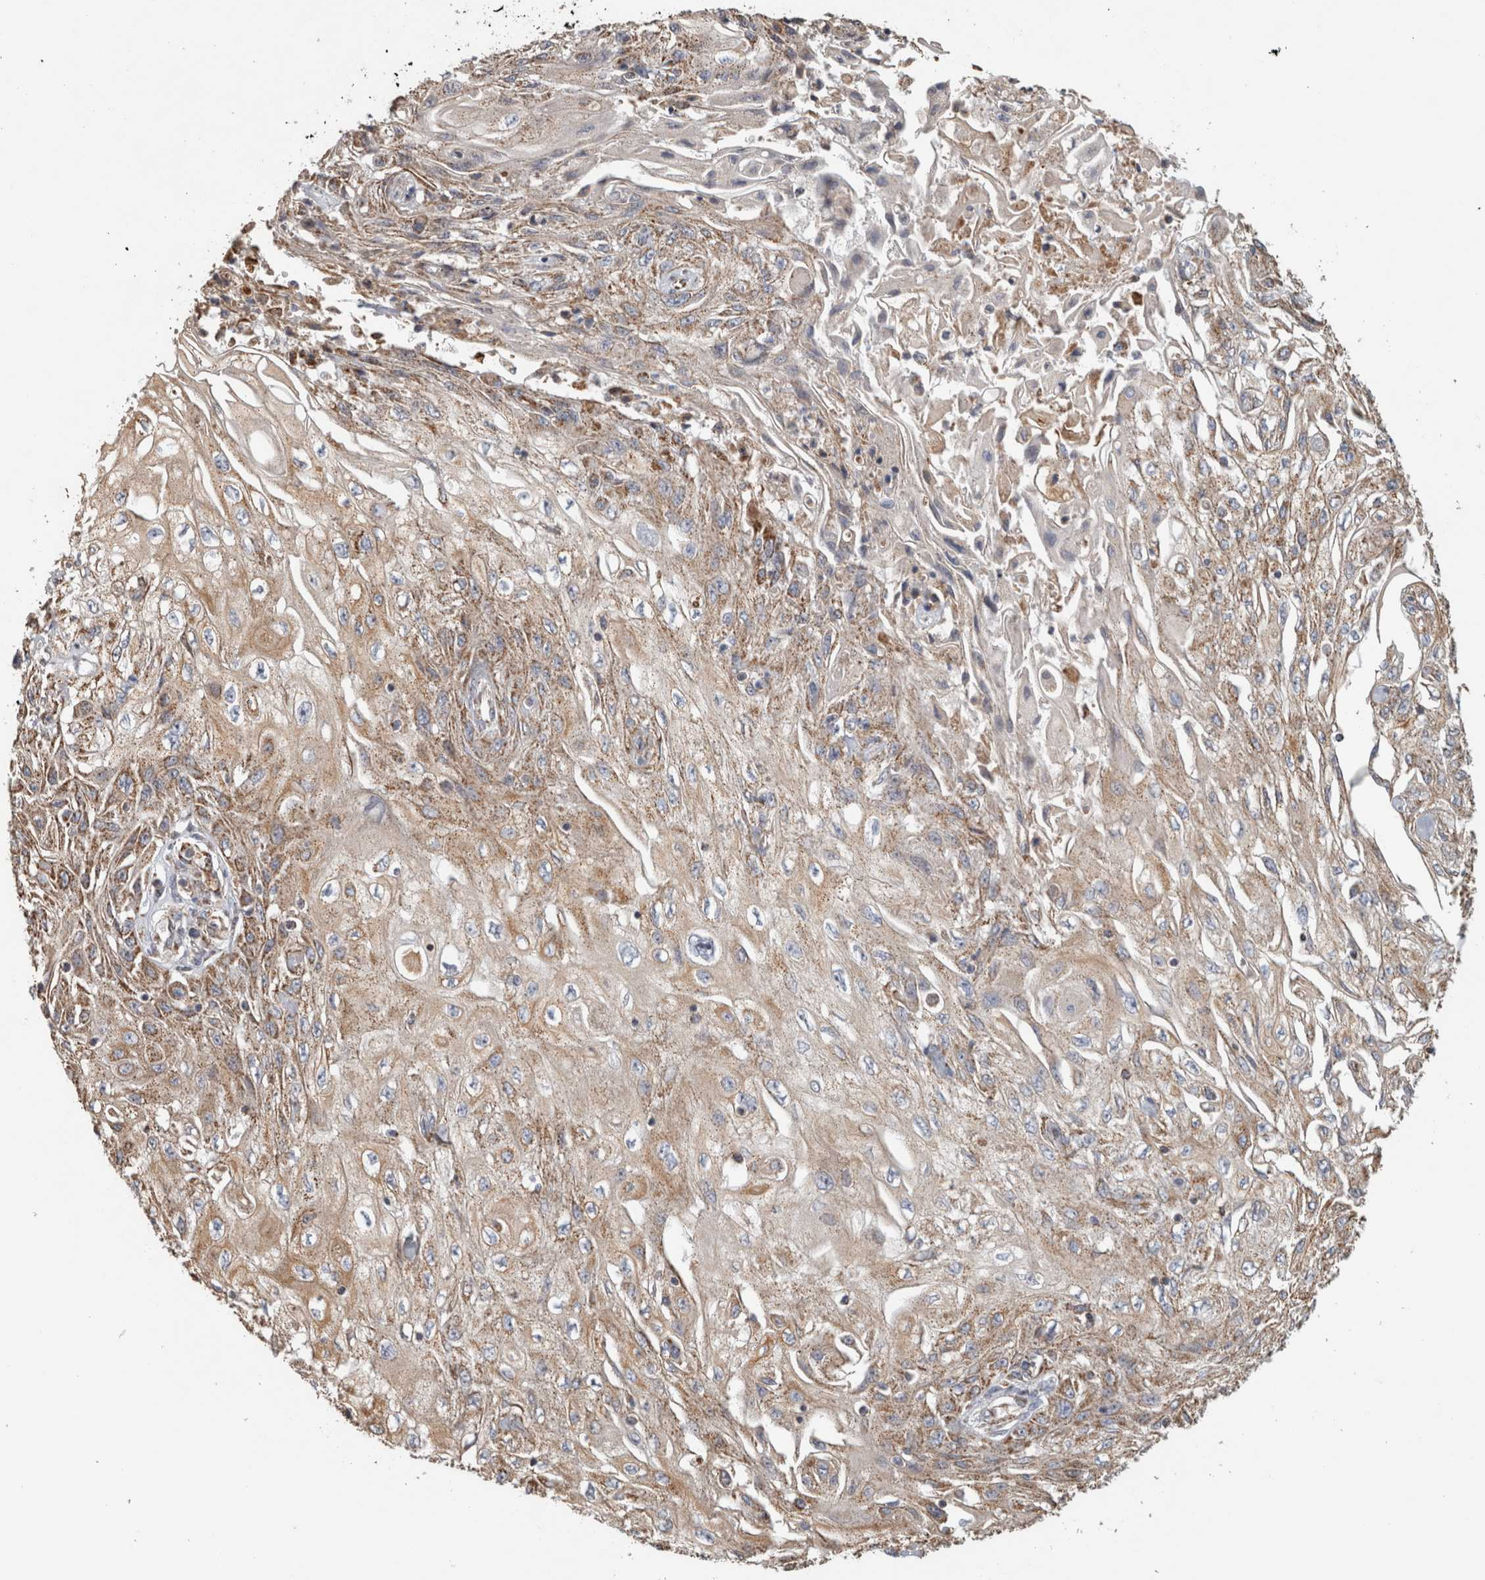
{"staining": {"intensity": "moderate", "quantity": ">75%", "location": "cytoplasmic/membranous"}, "tissue": "skin cancer", "cell_type": "Tumor cells", "image_type": "cancer", "snomed": [{"axis": "morphology", "description": "Squamous cell carcinoma, NOS"}, {"axis": "morphology", "description": "Squamous cell carcinoma, metastatic, NOS"}, {"axis": "topography", "description": "Skin"}, {"axis": "topography", "description": "Lymph node"}], "caption": "IHC image of human skin cancer stained for a protein (brown), which demonstrates medium levels of moderate cytoplasmic/membranous positivity in approximately >75% of tumor cells.", "gene": "ST8SIA1", "patient": {"sex": "male", "age": 75}}